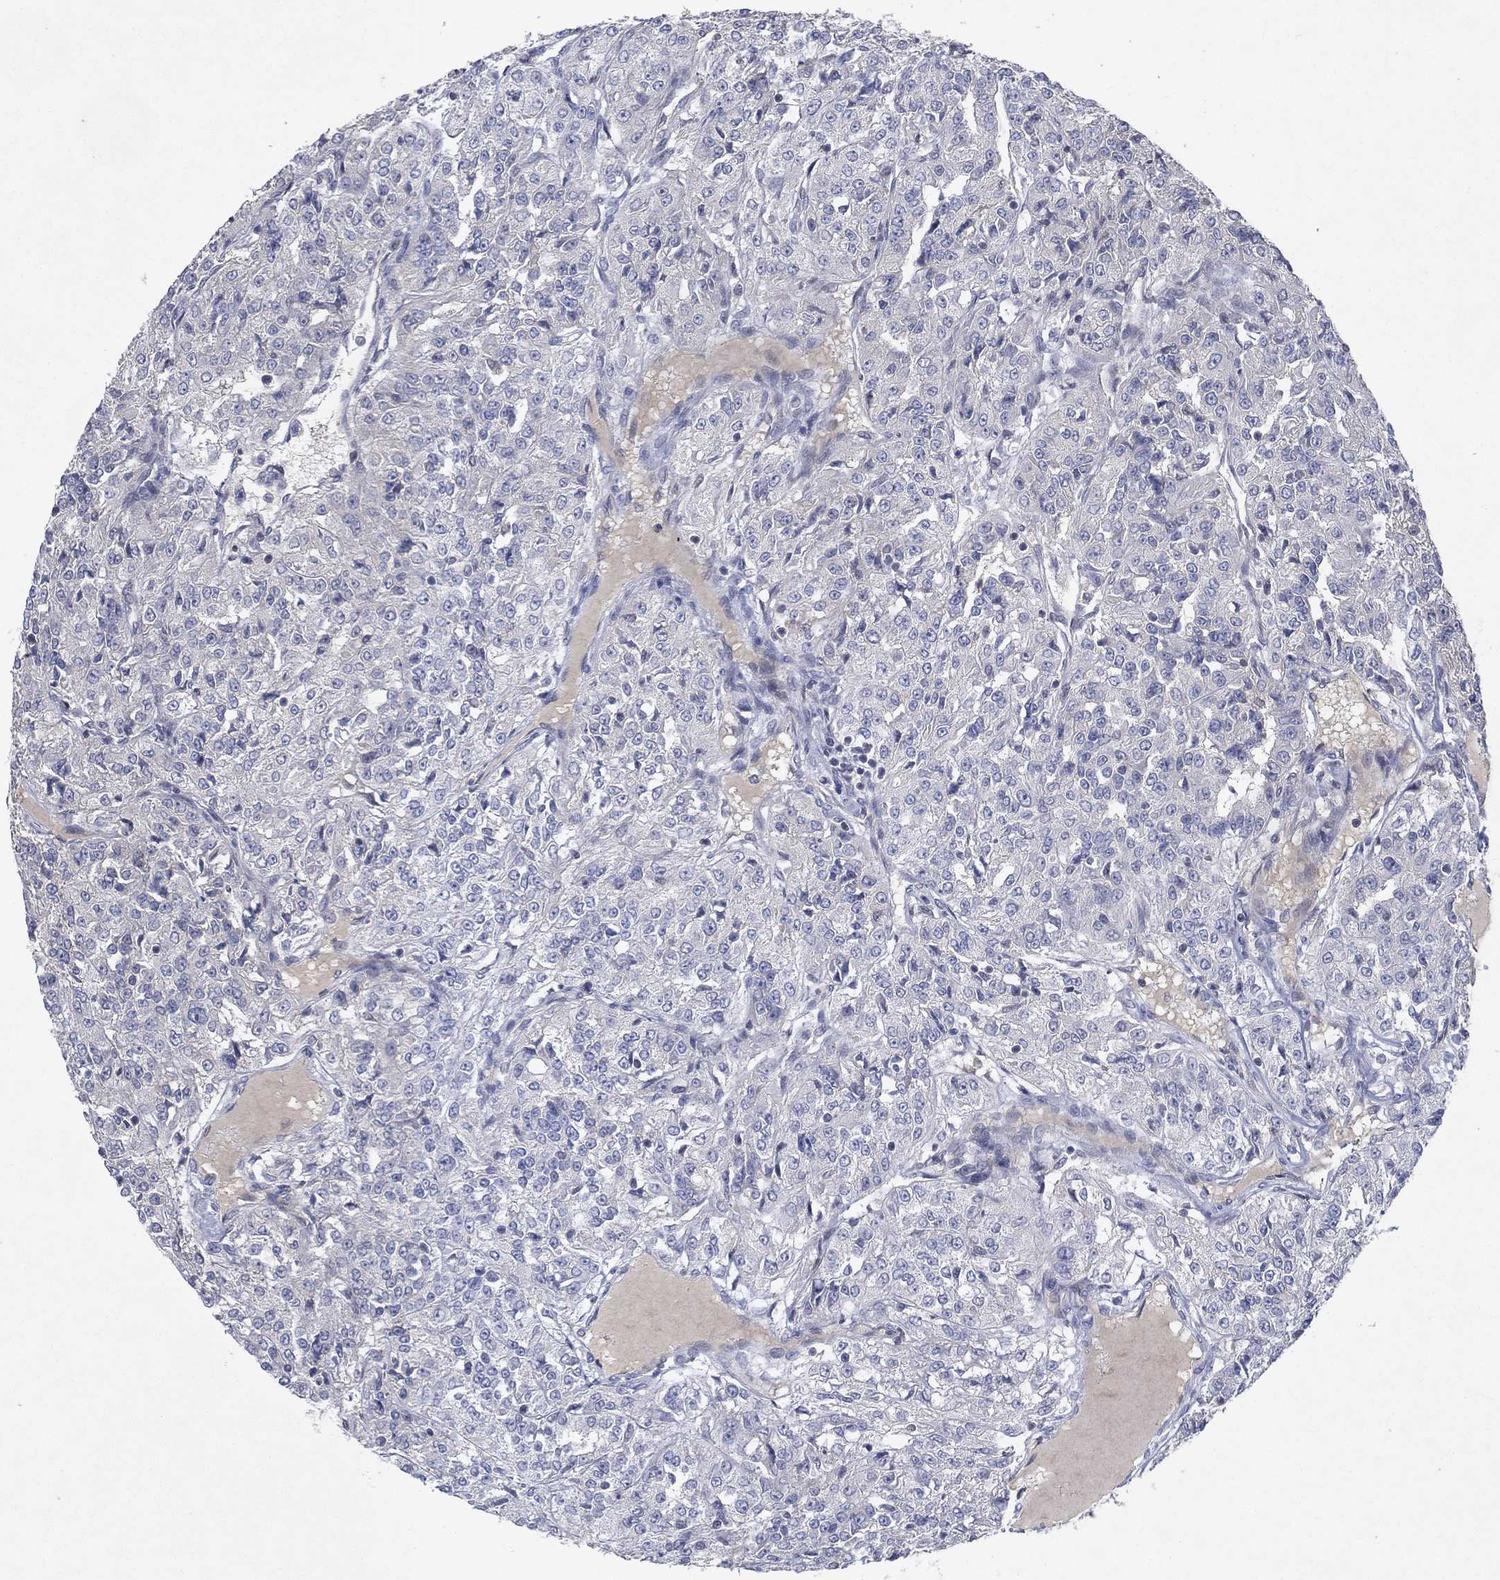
{"staining": {"intensity": "negative", "quantity": "none", "location": "none"}, "tissue": "renal cancer", "cell_type": "Tumor cells", "image_type": "cancer", "snomed": [{"axis": "morphology", "description": "Adenocarcinoma, NOS"}, {"axis": "topography", "description": "Kidney"}], "caption": "DAB immunohistochemical staining of renal adenocarcinoma shows no significant staining in tumor cells.", "gene": "FLI1", "patient": {"sex": "female", "age": 63}}